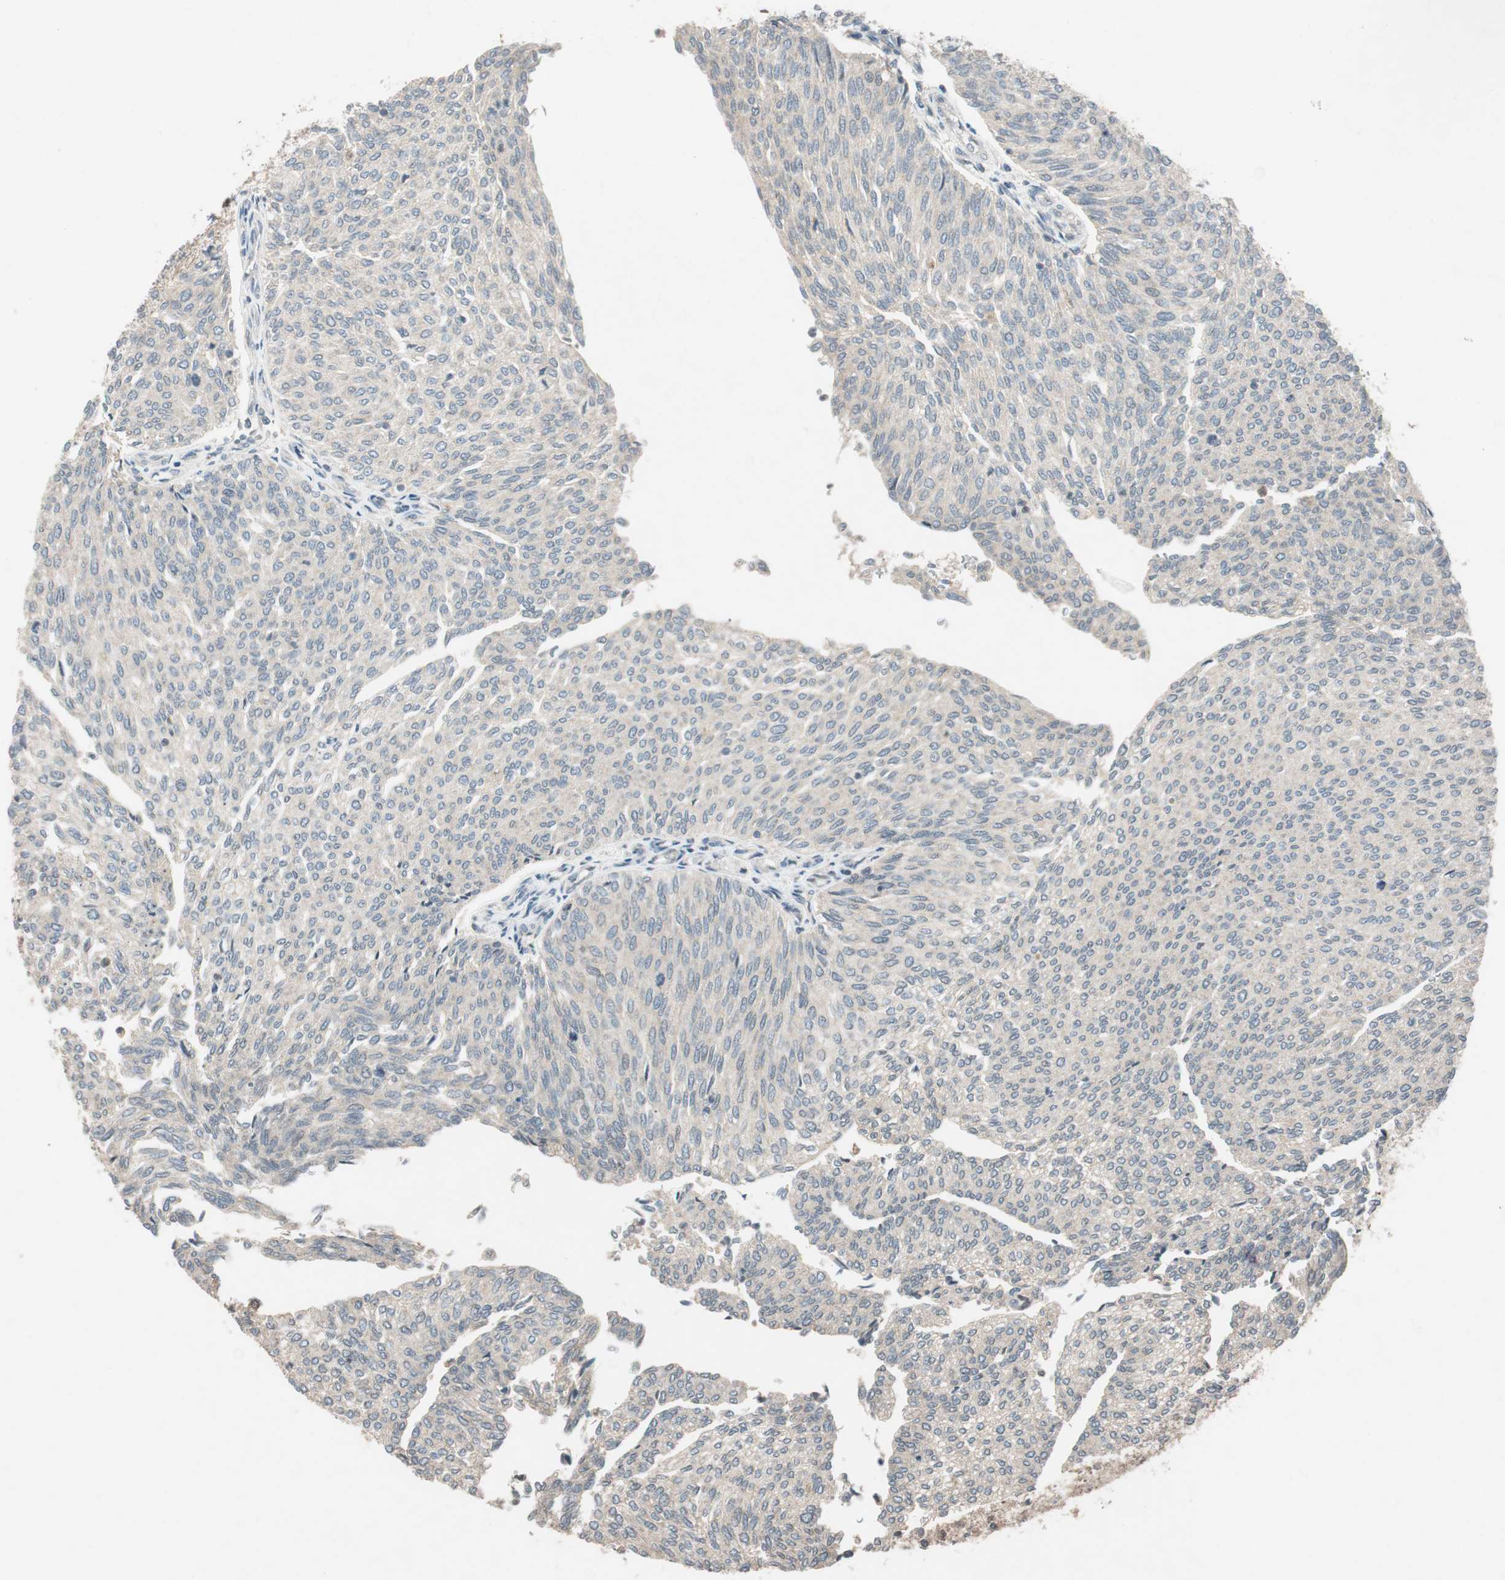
{"staining": {"intensity": "weak", "quantity": ">75%", "location": "cytoplasmic/membranous"}, "tissue": "urothelial cancer", "cell_type": "Tumor cells", "image_type": "cancer", "snomed": [{"axis": "morphology", "description": "Urothelial carcinoma, Low grade"}, {"axis": "topography", "description": "Urinary bladder"}], "caption": "Human urothelial carcinoma (low-grade) stained for a protein (brown) reveals weak cytoplasmic/membranous positive positivity in approximately >75% of tumor cells.", "gene": "GLB1", "patient": {"sex": "female", "age": 79}}